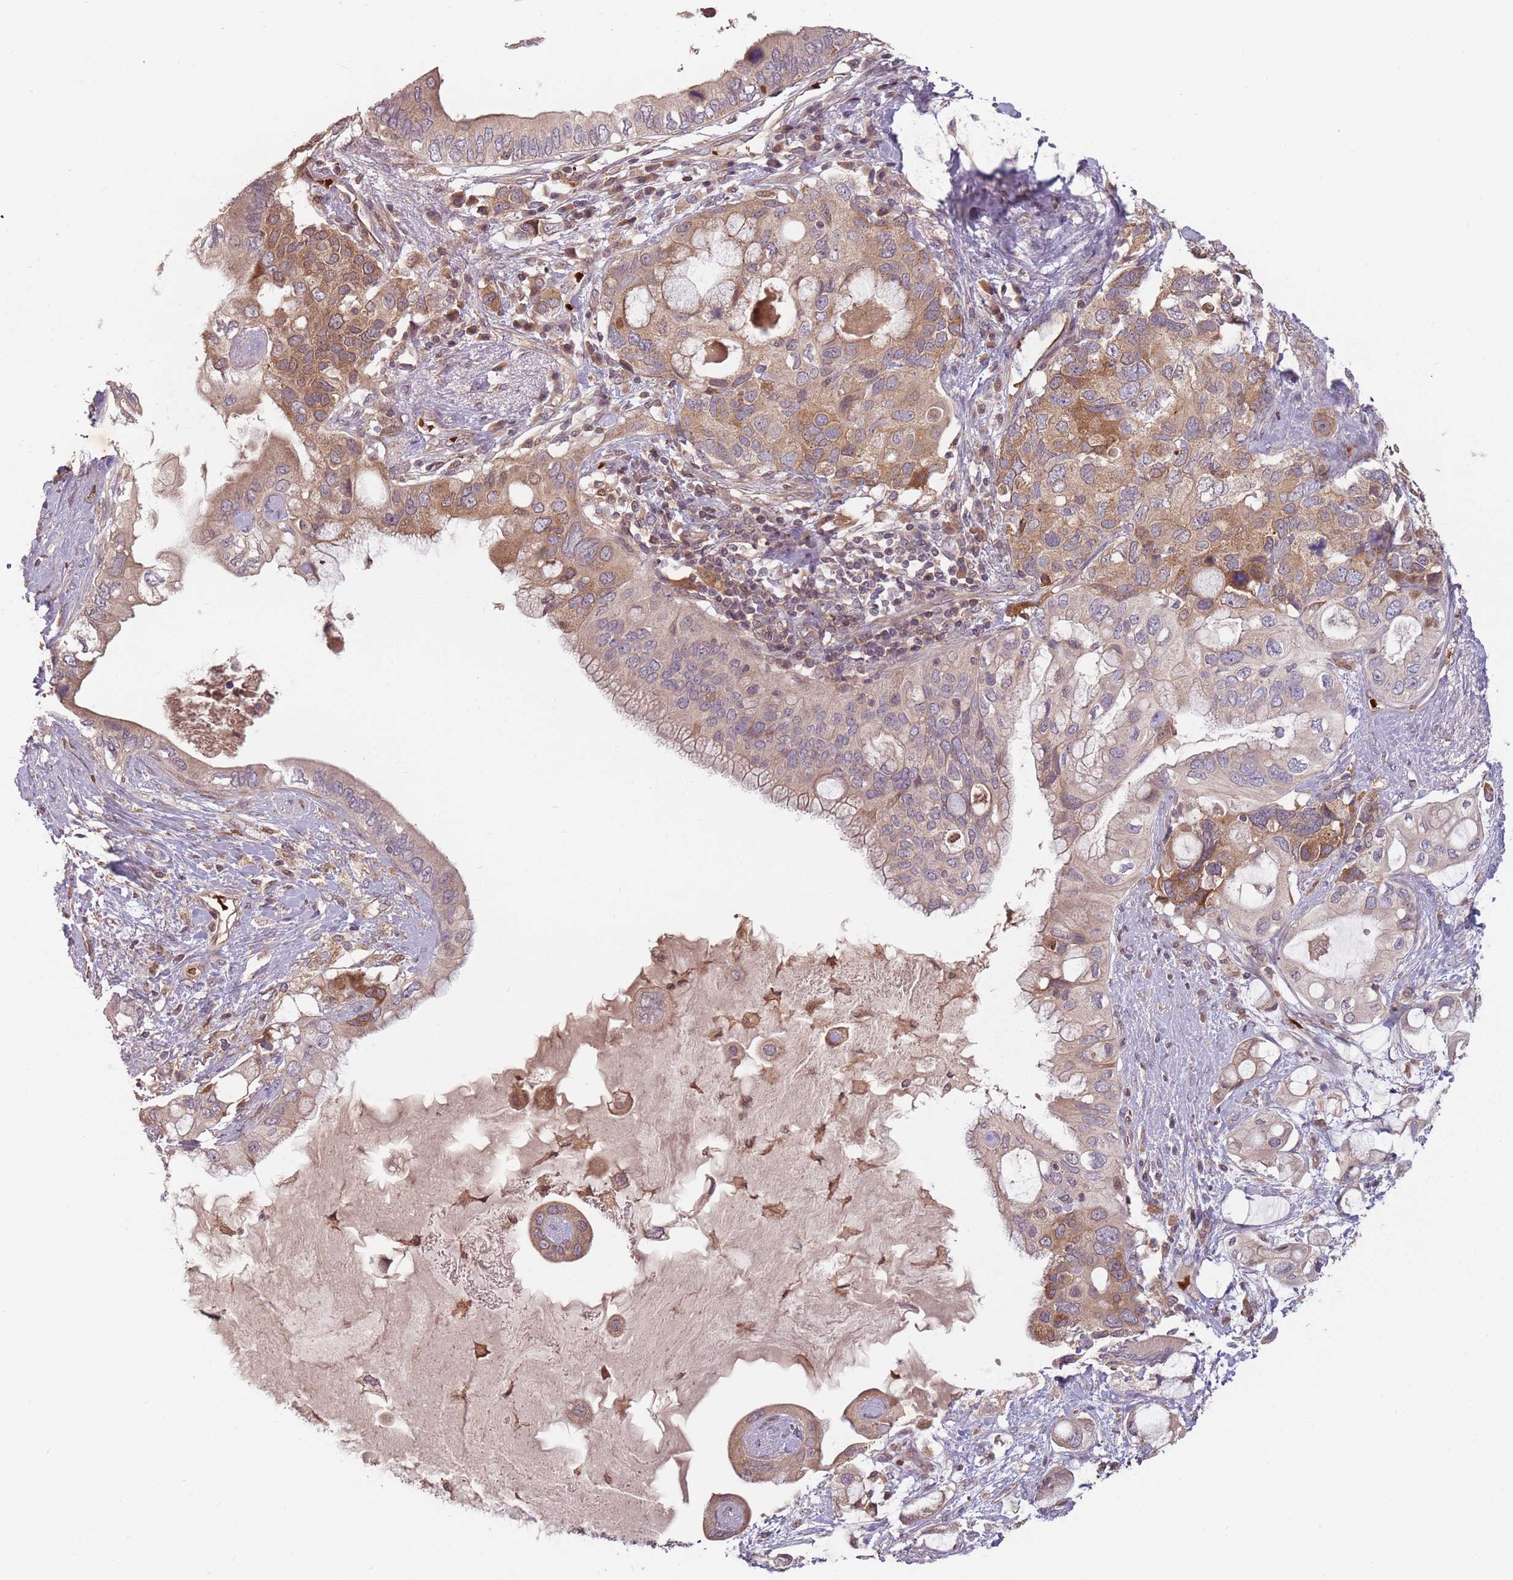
{"staining": {"intensity": "moderate", "quantity": "25%-75%", "location": "cytoplasmic/membranous"}, "tissue": "pancreatic cancer", "cell_type": "Tumor cells", "image_type": "cancer", "snomed": [{"axis": "morphology", "description": "Adenocarcinoma, NOS"}, {"axis": "topography", "description": "Pancreas"}], "caption": "Adenocarcinoma (pancreatic) was stained to show a protein in brown. There is medium levels of moderate cytoplasmic/membranous staining in about 25%-75% of tumor cells. The staining was performed using DAB, with brown indicating positive protein expression. Nuclei are stained blue with hematoxylin.", "gene": "GPR180", "patient": {"sex": "female", "age": 56}}